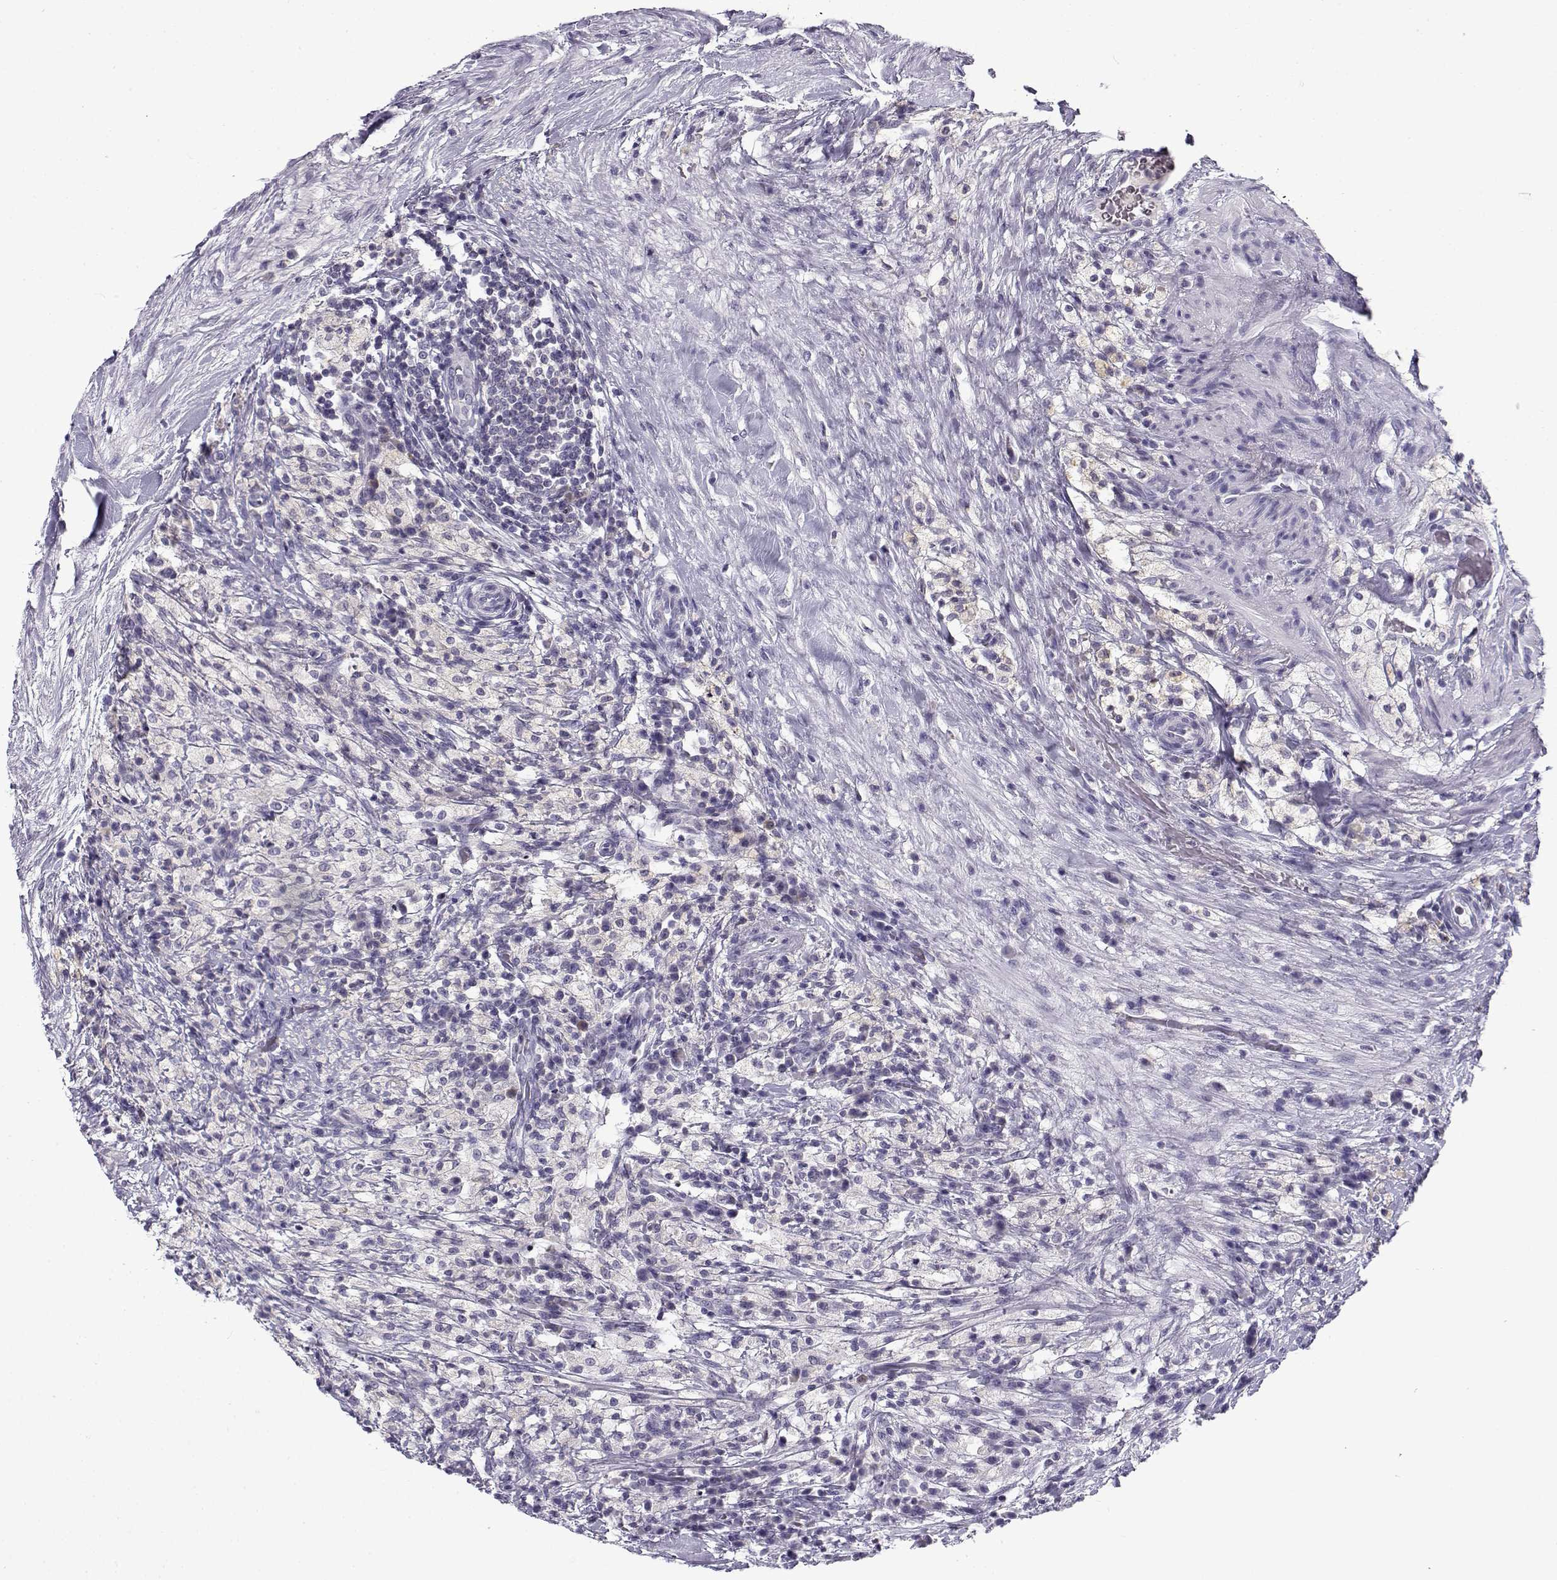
{"staining": {"intensity": "negative", "quantity": "none", "location": "none"}, "tissue": "testis cancer", "cell_type": "Tumor cells", "image_type": "cancer", "snomed": [{"axis": "morphology", "description": "Necrosis, NOS"}, {"axis": "morphology", "description": "Carcinoma, Embryonal, NOS"}, {"axis": "topography", "description": "Testis"}], "caption": "A micrograph of human testis cancer is negative for staining in tumor cells.", "gene": "FAM166A", "patient": {"sex": "male", "age": 19}}